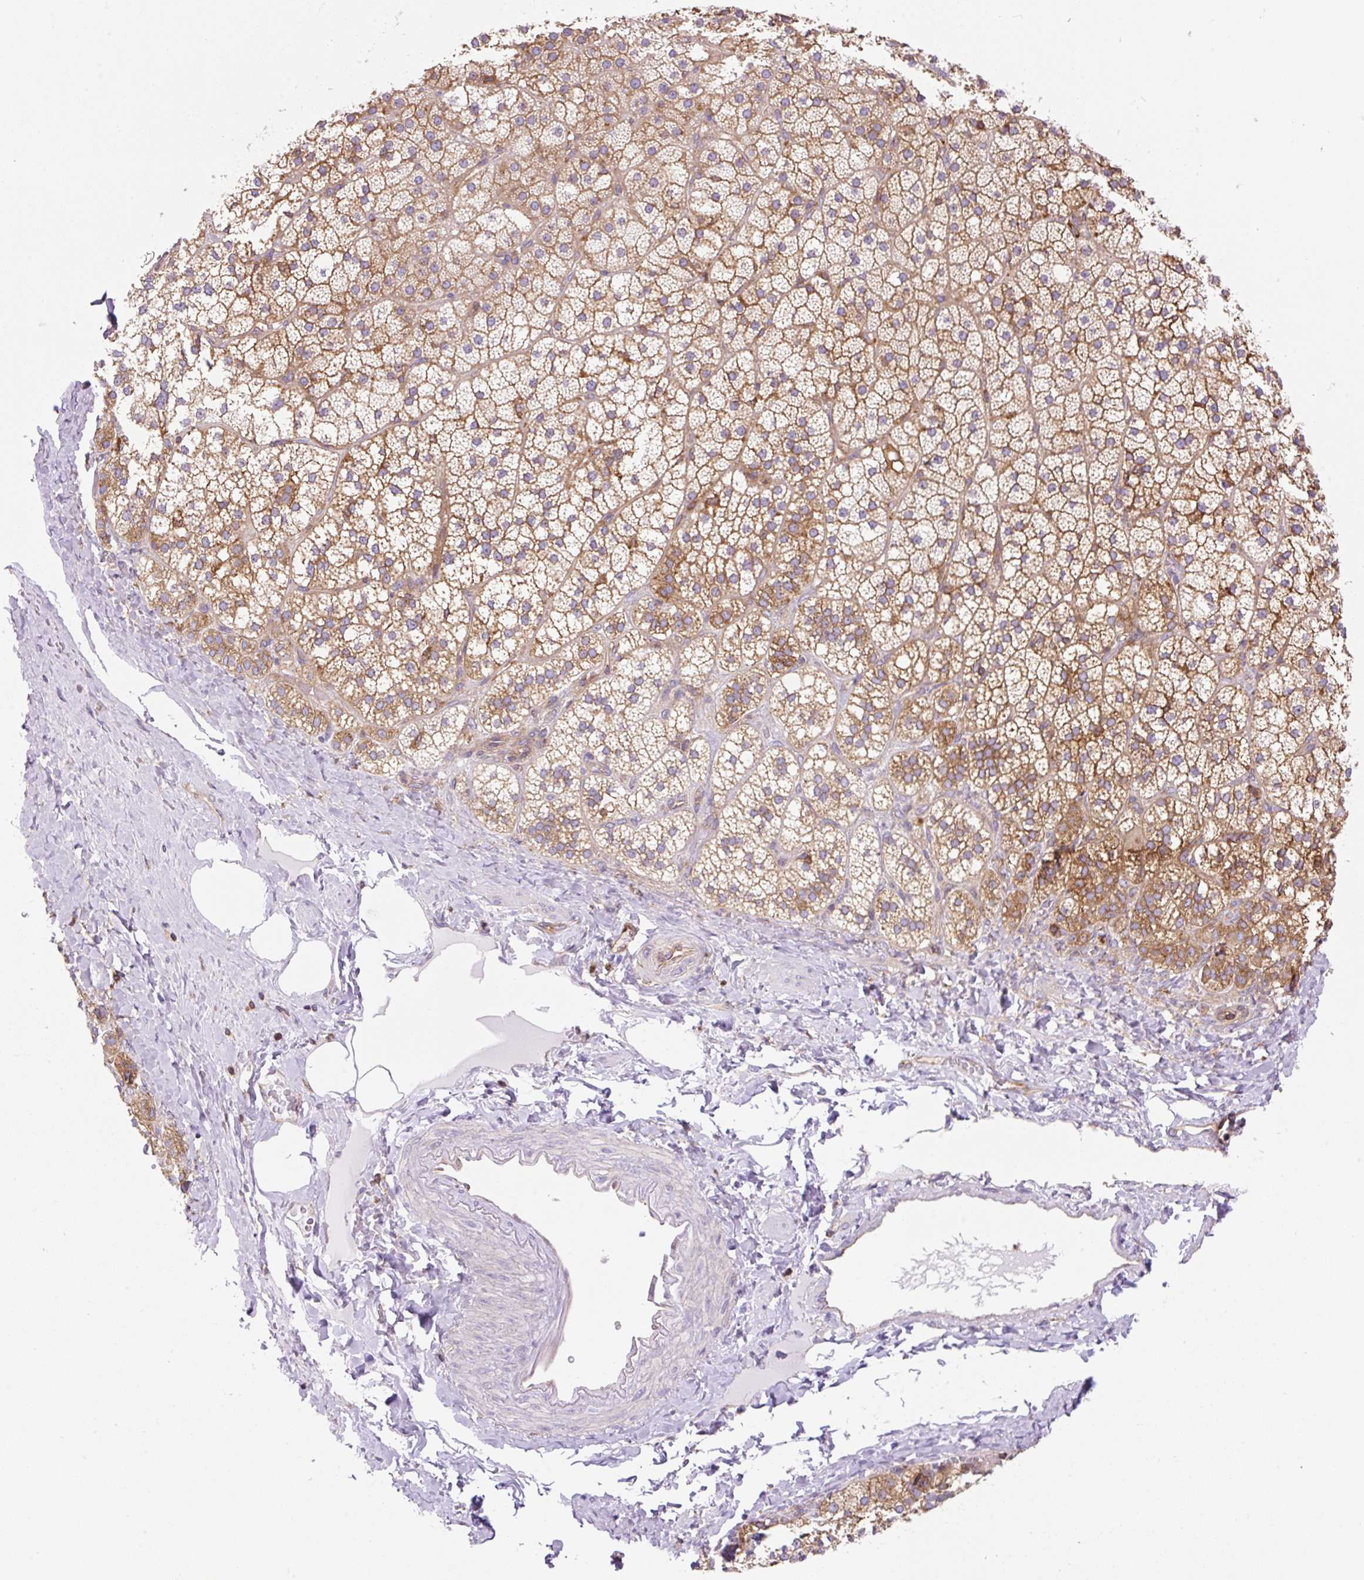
{"staining": {"intensity": "moderate", "quantity": ">75%", "location": "cytoplasmic/membranous"}, "tissue": "adrenal gland", "cell_type": "Glandular cells", "image_type": "normal", "snomed": [{"axis": "morphology", "description": "Normal tissue, NOS"}, {"axis": "topography", "description": "Adrenal gland"}], "caption": "A high-resolution histopathology image shows IHC staining of benign adrenal gland, which demonstrates moderate cytoplasmic/membranous expression in about >75% of glandular cells.", "gene": "DNM2", "patient": {"sex": "male", "age": 53}}